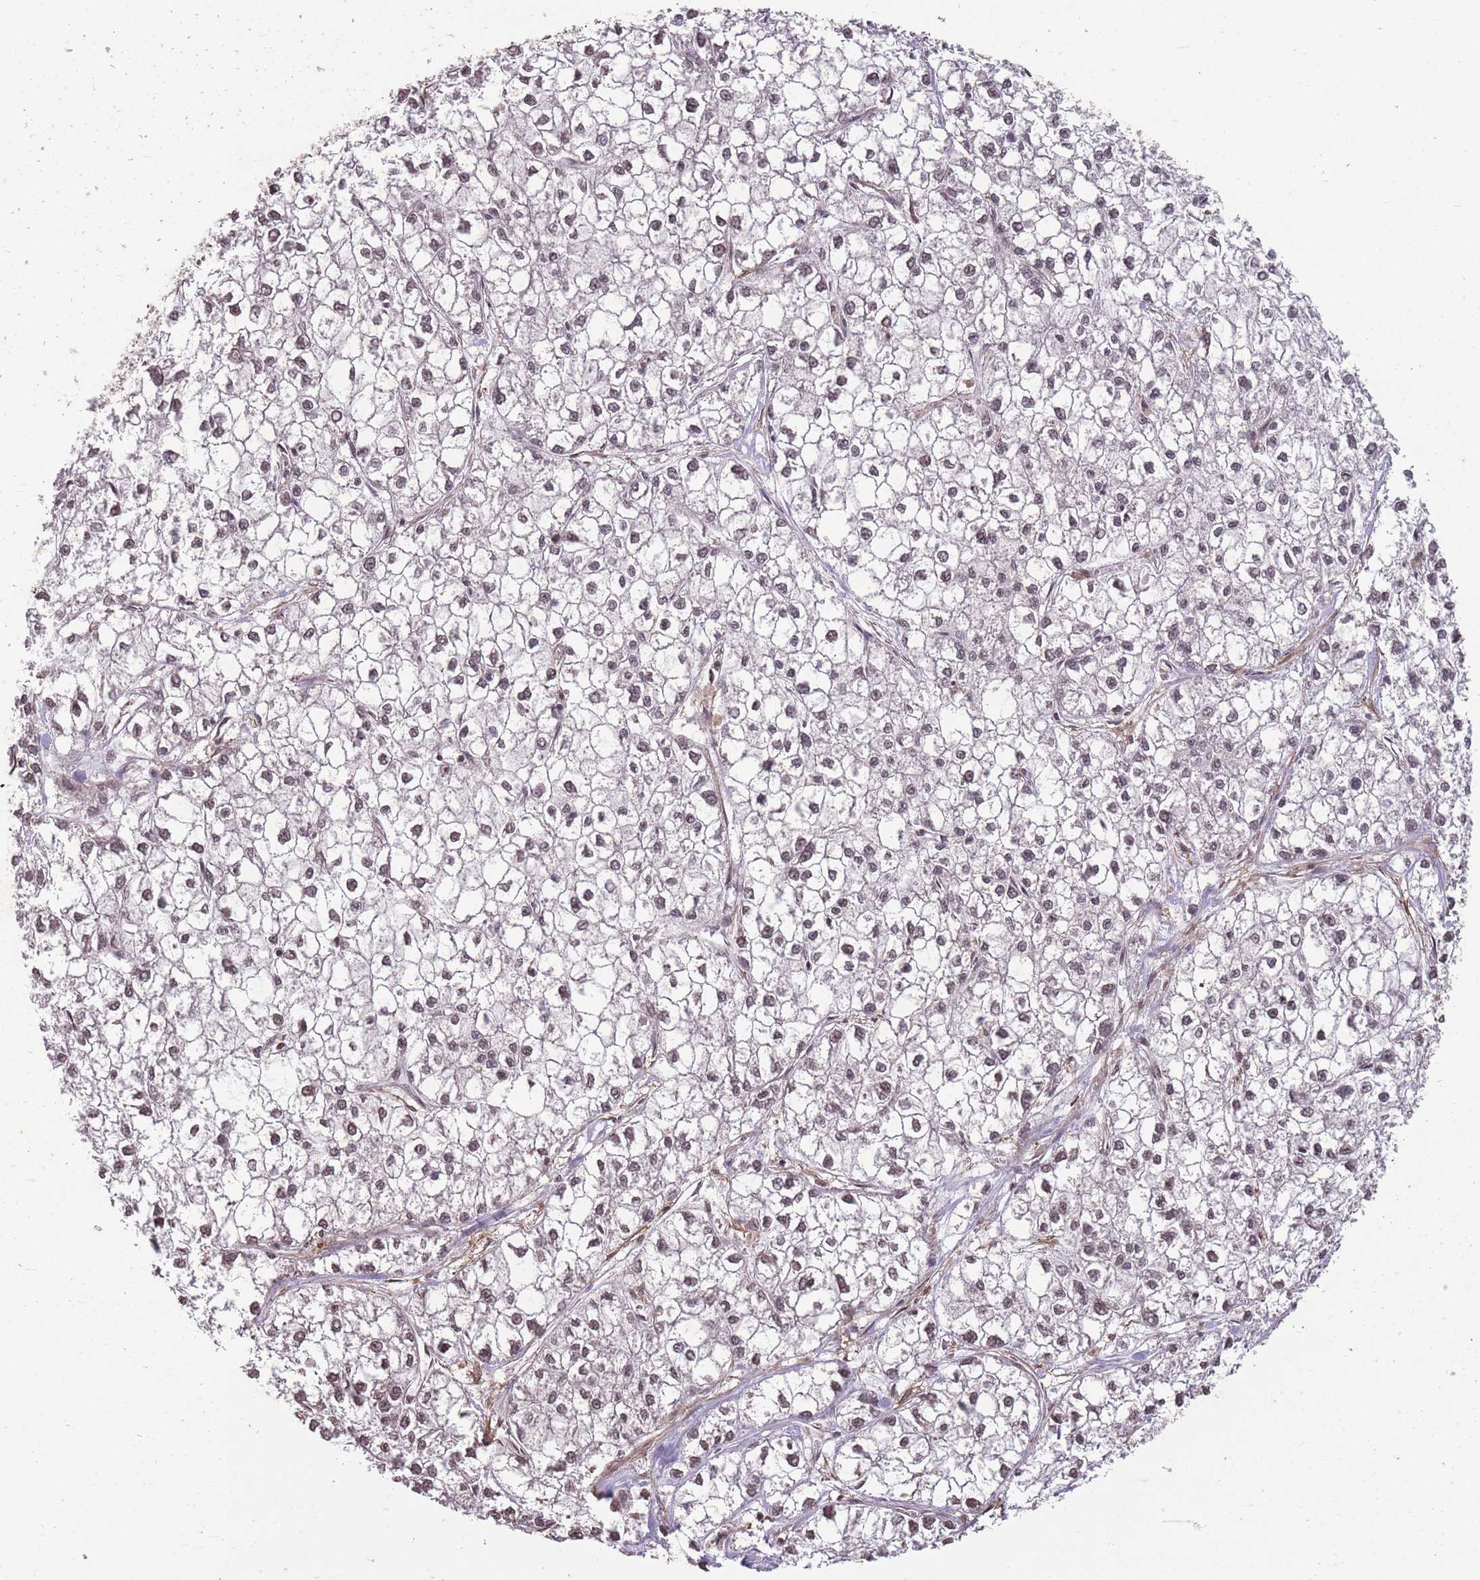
{"staining": {"intensity": "weak", "quantity": "25%-75%", "location": "nuclear"}, "tissue": "liver cancer", "cell_type": "Tumor cells", "image_type": "cancer", "snomed": [{"axis": "morphology", "description": "Carcinoma, Hepatocellular, NOS"}, {"axis": "topography", "description": "Liver"}], "caption": "Brown immunohistochemical staining in hepatocellular carcinoma (liver) displays weak nuclear staining in approximately 25%-75% of tumor cells.", "gene": "GGT5", "patient": {"sex": "female", "age": 43}}